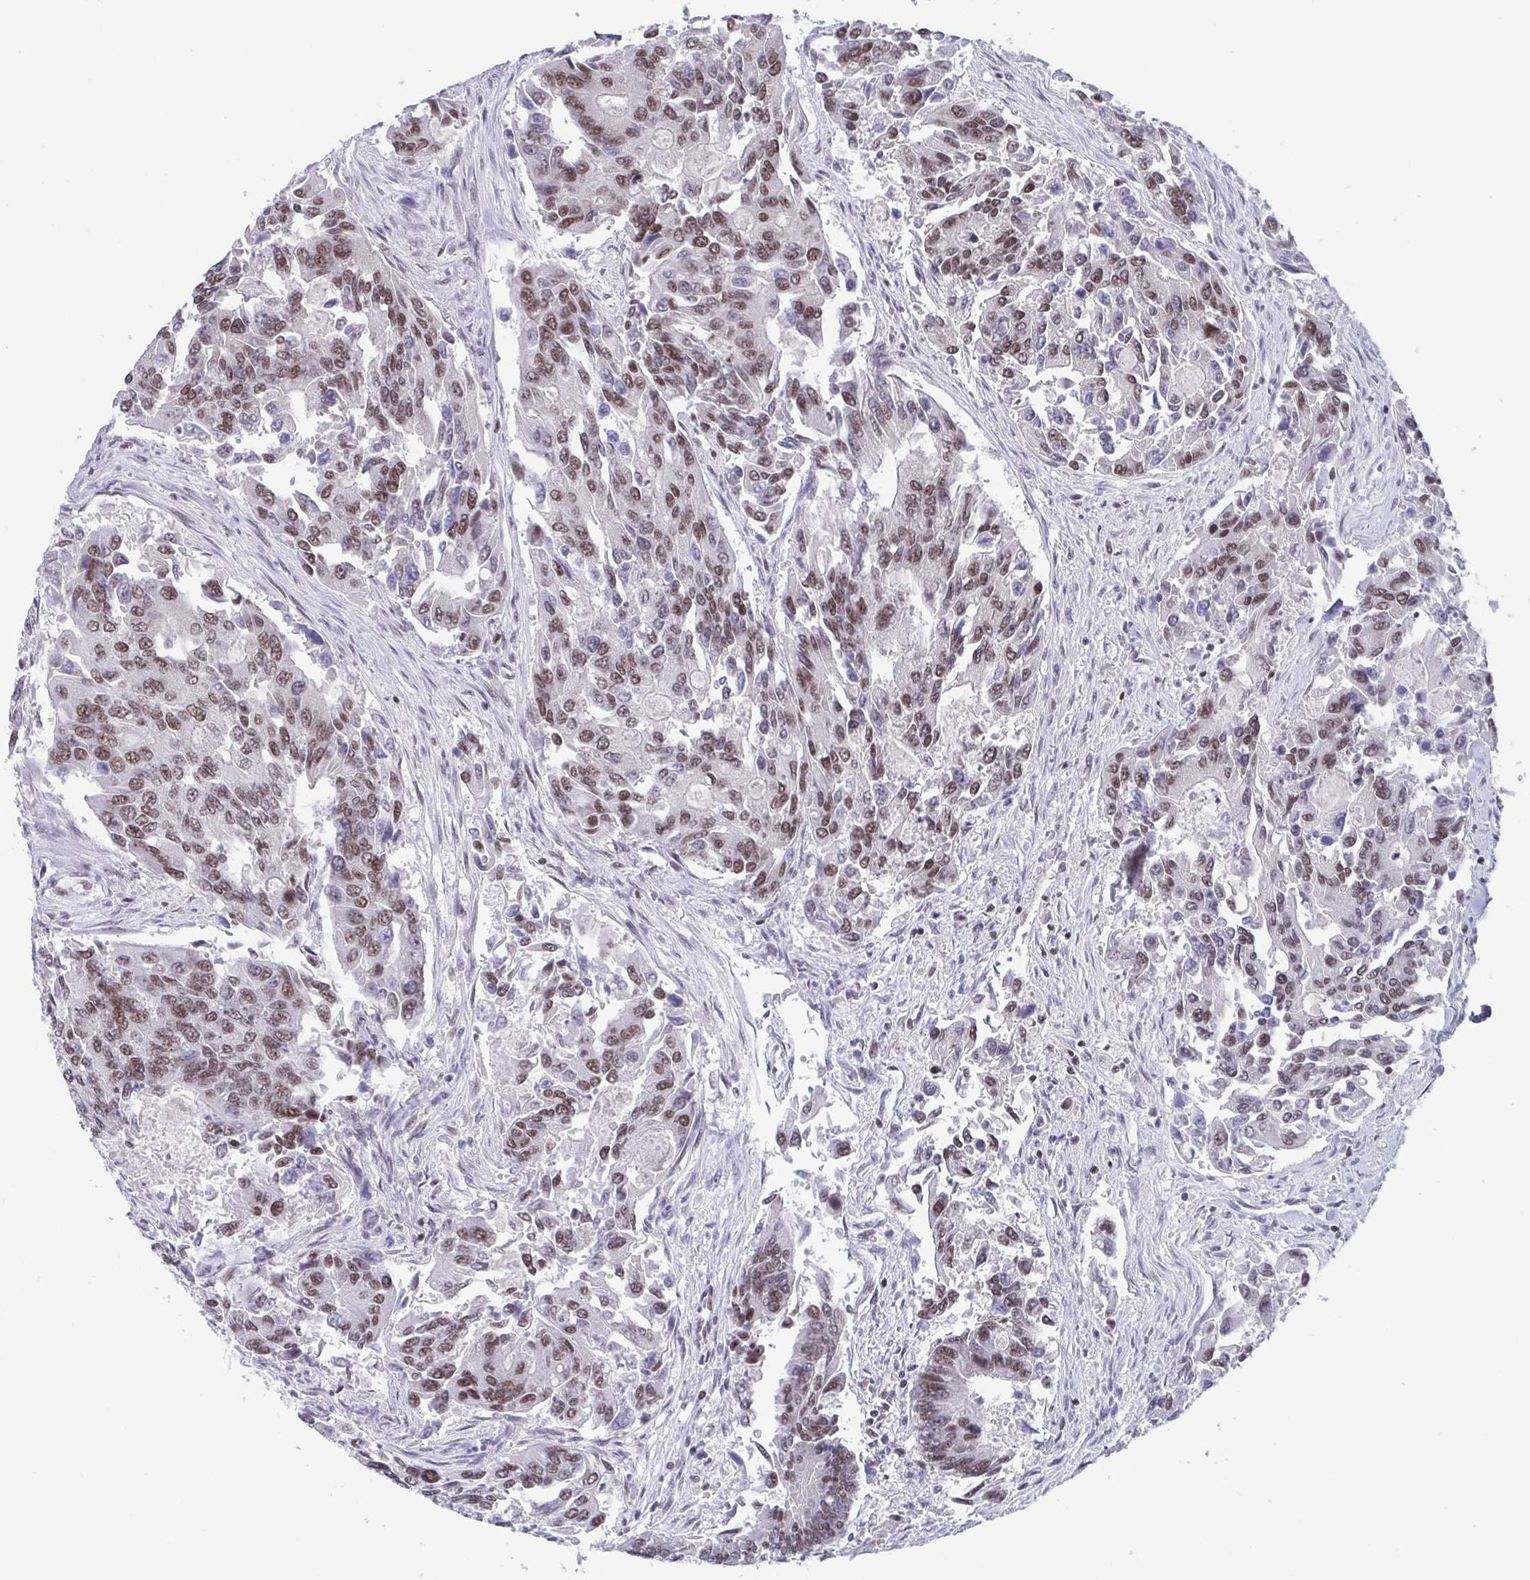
{"staining": {"intensity": "moderate", "quantity": ">75%", "location": "nuclear"}, "tissue": "colorectal cancer", "cell_type": "Tumor cells", "image_type": "cancer", "snomed": [{"axis": "morphology", "description": "Adenocarcinoma, NOS"}, {"axis": "topography", "description": "Colon"}], "caption": "Colorectal cancer (adenocarcinoma) was stained to show a protein in brown. There is medium levels of moderate nuclear staining in about >75% of tumor cells.", "gene": "CTCF", "patient": {"sex": "female", "age": 67}}